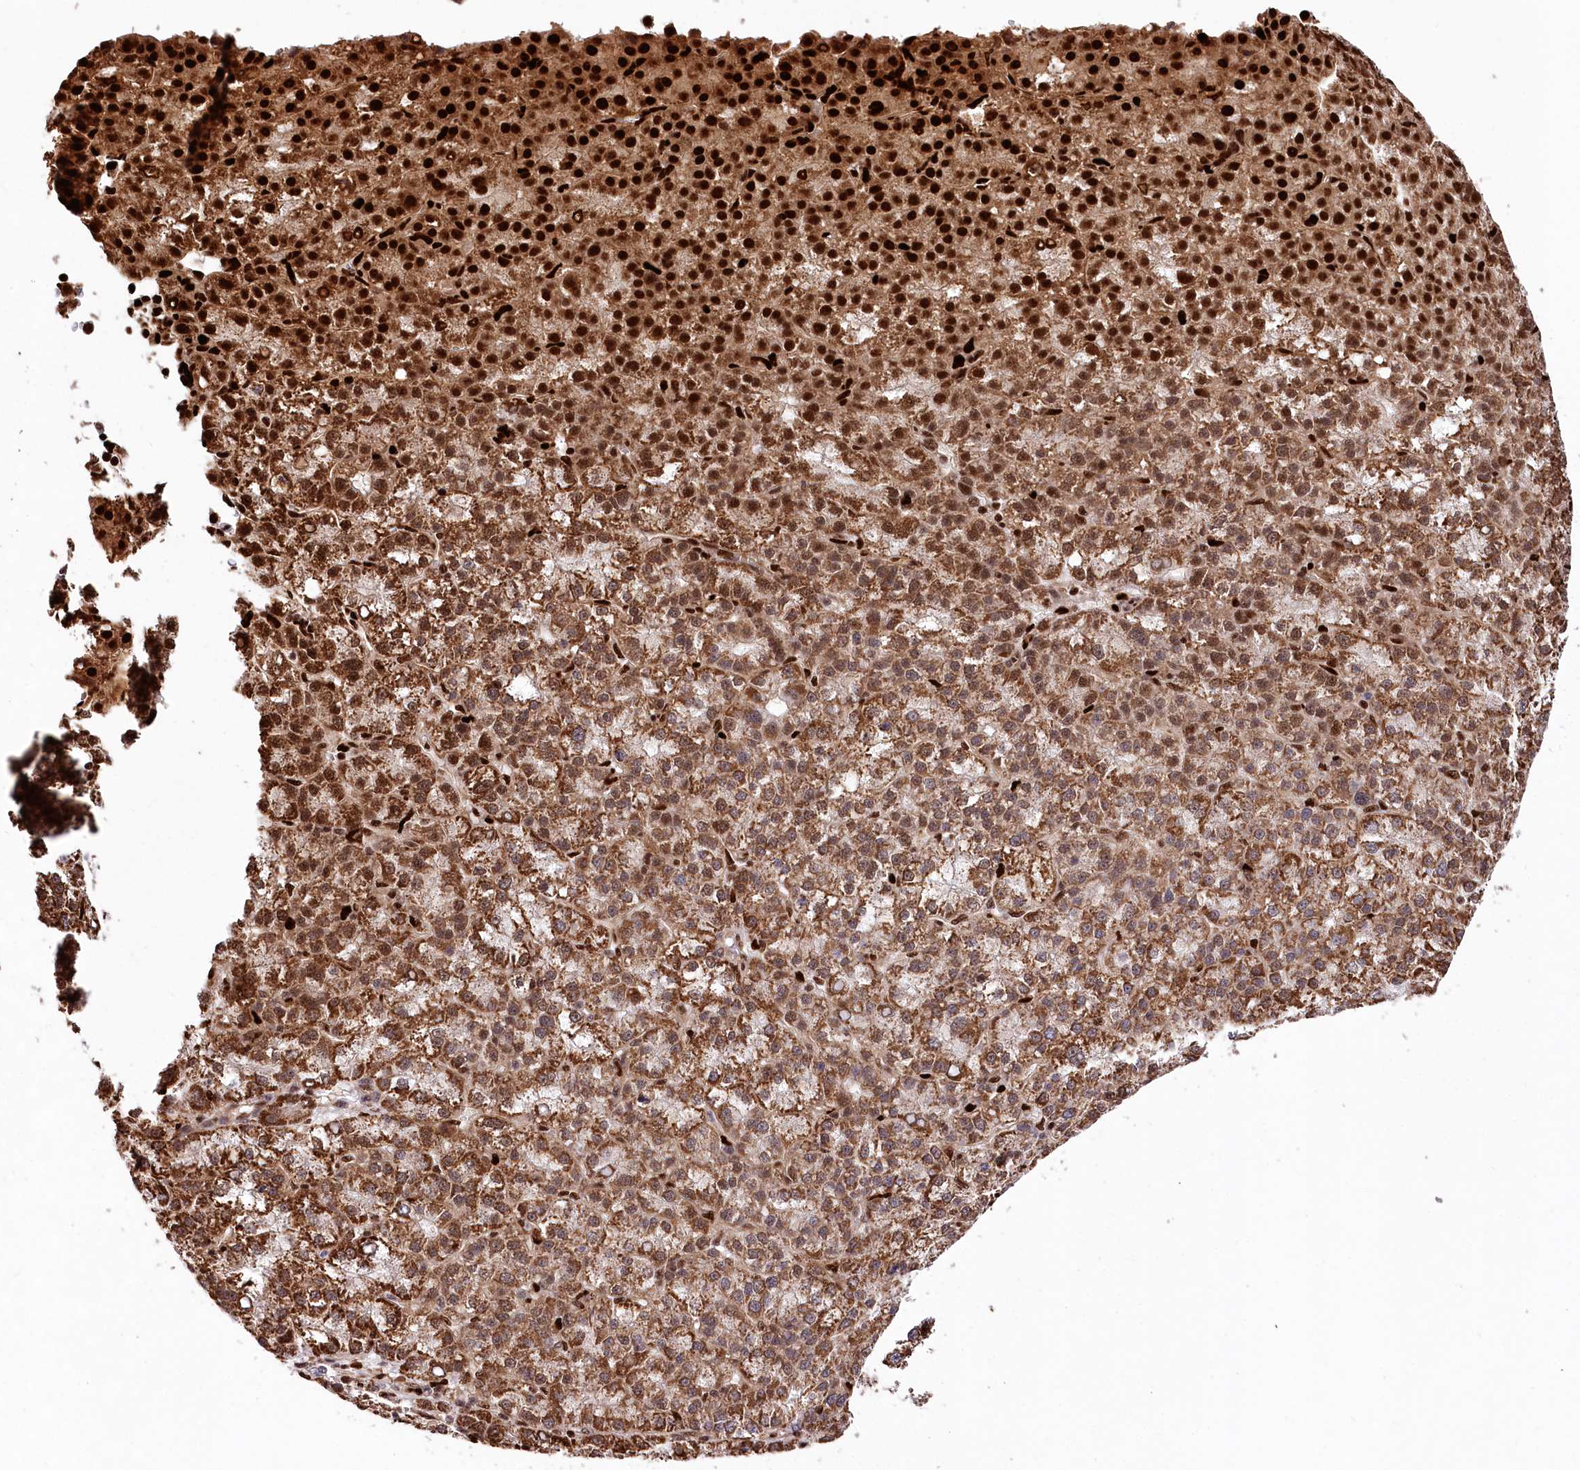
{"staining": {"intensity": "strong", "quantity": ">75%", "location": "cytoplasmic/membranous,nuclear"}, "tissue": "liver cancer", "cell_type": "Tumor cells", "image_type": "cancer", "snomed": [{"axis": "morphology", "description": "Carcinoma, Hepatocellular, NOS"}, {"axis": "topography", "description": "Liver"}], "caption": "A histopathology image of human liver hepatocellular carcinoma stained for a protein reveals strong cytoplasmic/membranous and nuclear brown staining in tumor cells.", "gene": "FIGN", "patient": {"sex": "female", "age": 58}}